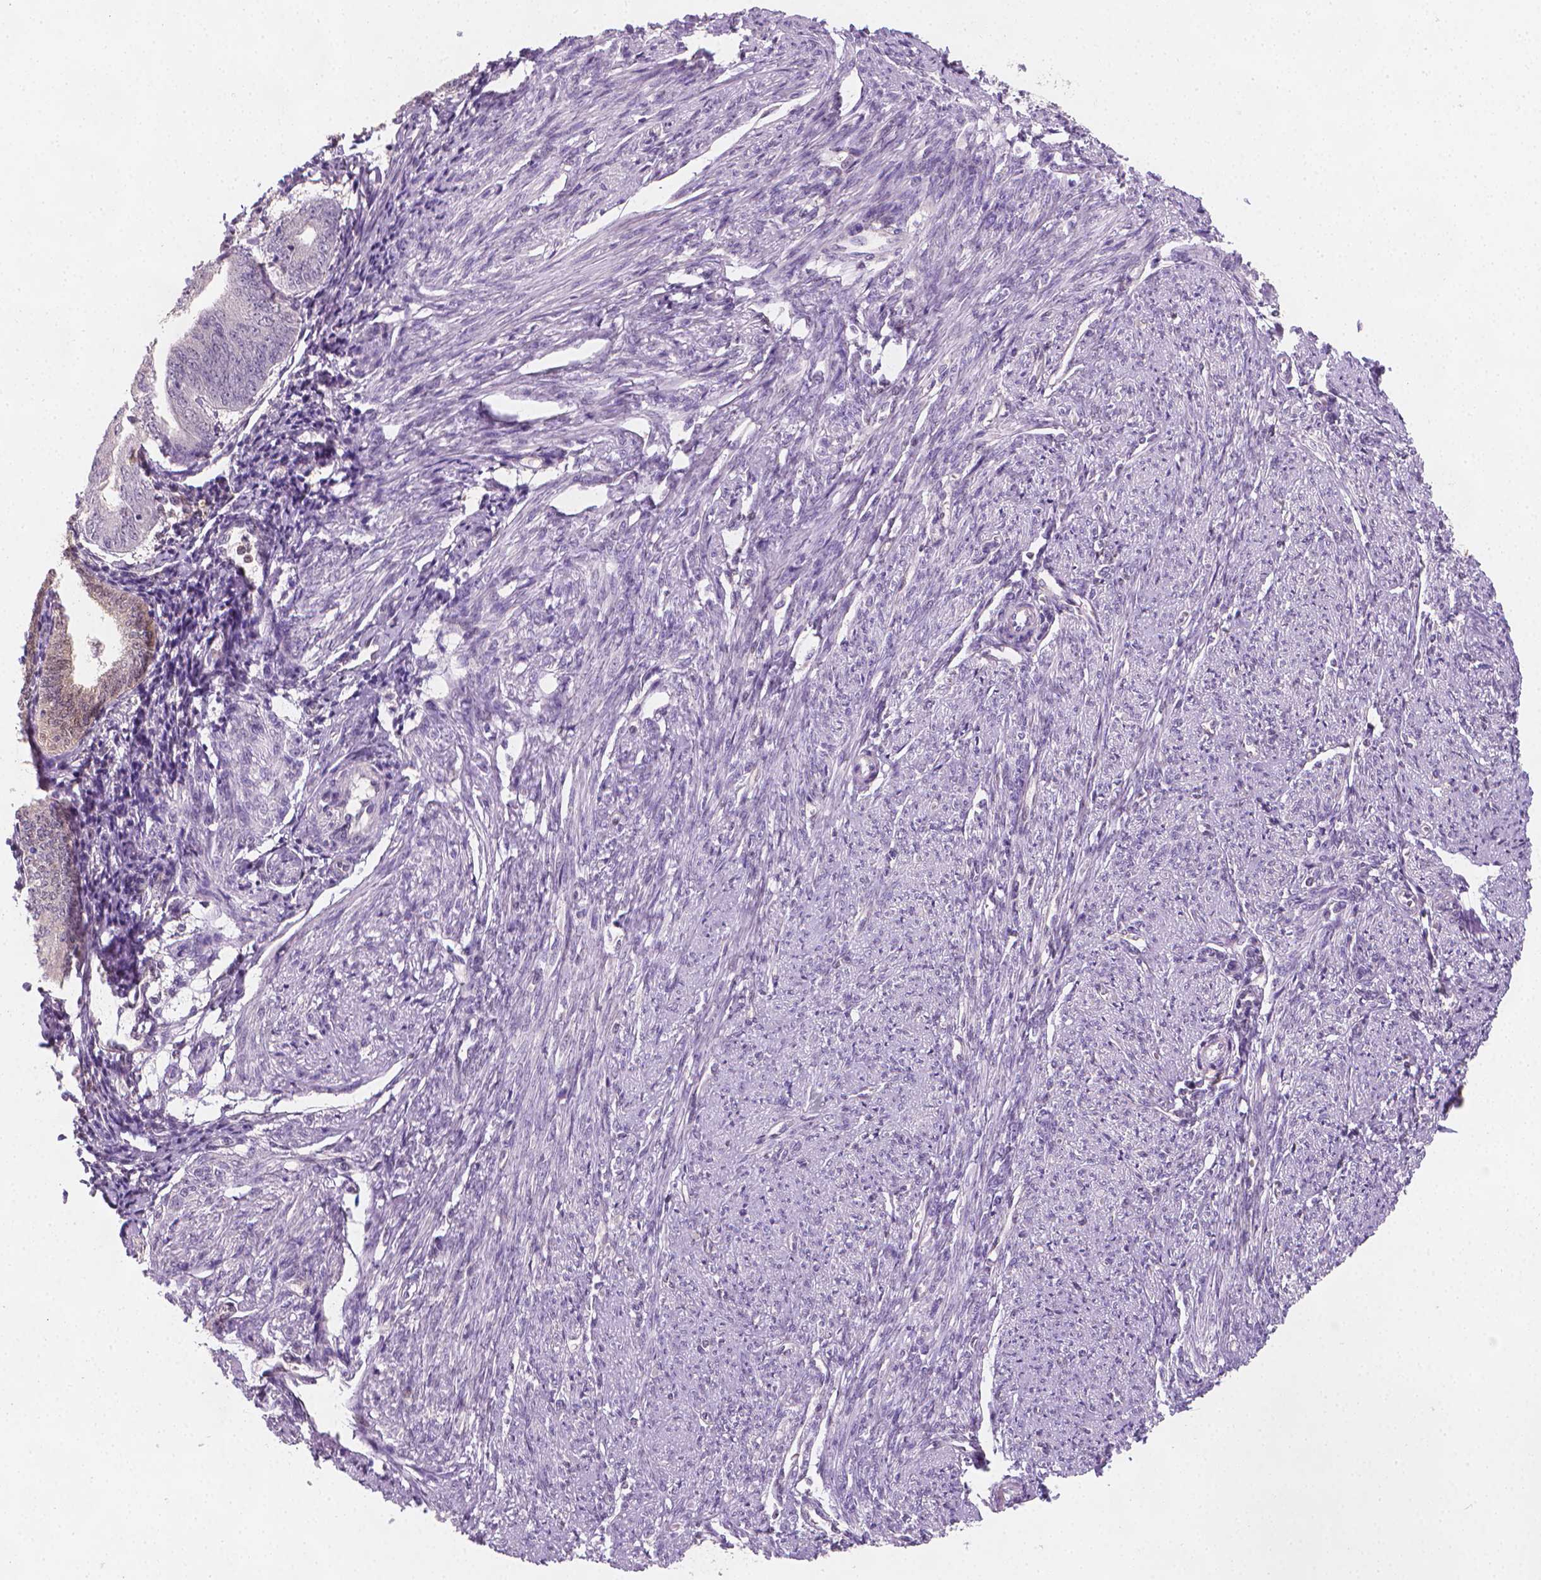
{"staining": {"intensity": "negative", "quantity": "none", "location": "none"}, "tissue": "smooth muscle", "cell_type": "Smooth muscle cells", "image_type": "normal", "snomed": [{"axis": "morphology", "description": "Normal tissue, NOS"}, {"axis": "topography", "description": "Smooth muscle"}], "caption": "Smooth muscle cells show no significant protein expression in benign smooth muscle.", "gene": "TNFAIP2", "patient": {"sex": "female", "age": 65}}